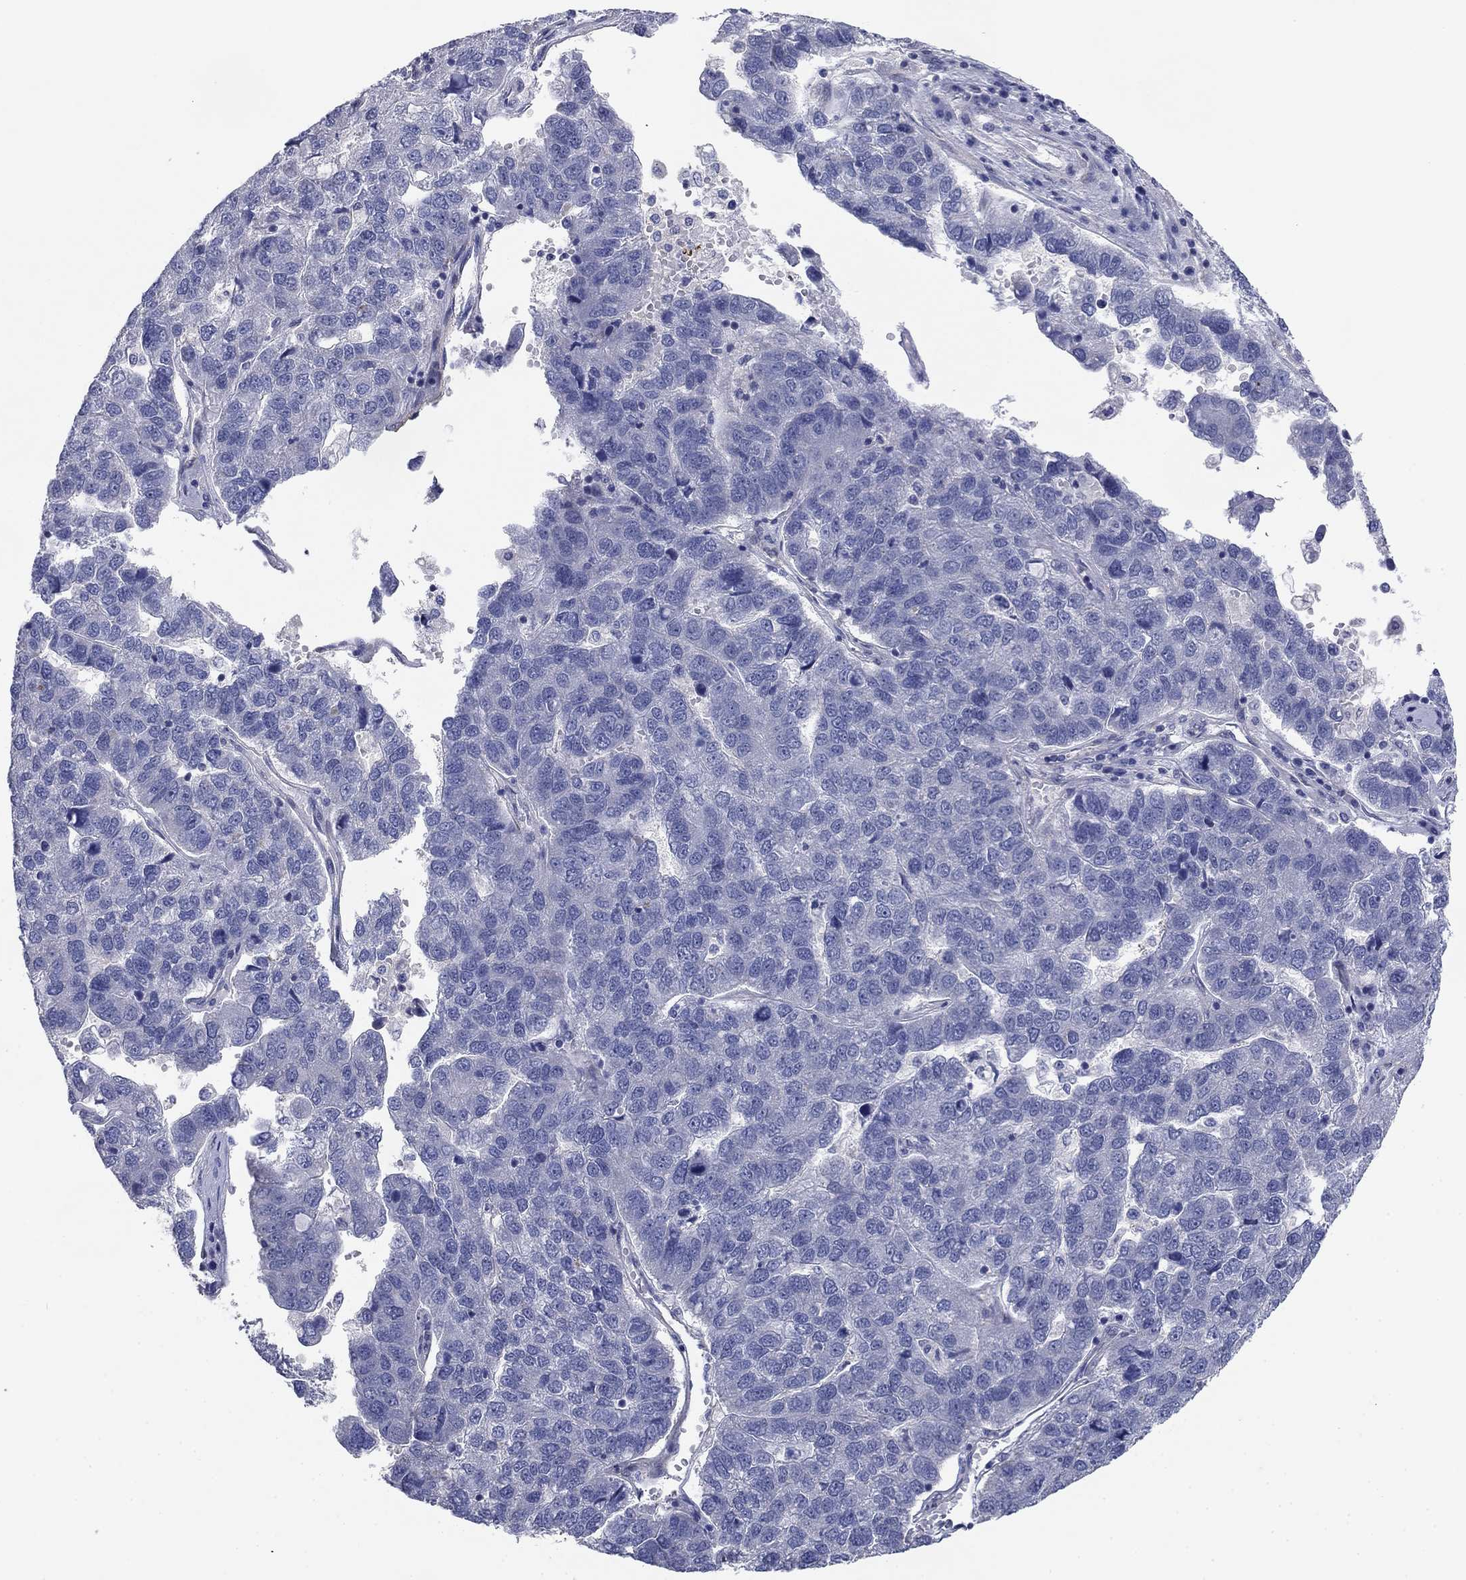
{"staining": {"intensity": "negative", "quantity": "none", "location": "none"}, "tissue": "pancreatic cancer", "cell_type": "Tumor cells", "image_type": "cancer", "snomed": [{"axis": "morphology", "description": "Adenocarcinoma, NOS"}, {"axis": "topography", "description": "Pancreas"}], "caption": "Pancreatic cancer (adenocarcinoma) was stained to show a protein in brown. There is no significant positivity in tumor cells. The staining is performed using DAB brown chromogen with nuclei counter-stained in using hematoxylin.", "gene": "GRK7", "patient": {"sex": "female", "age": 61}}